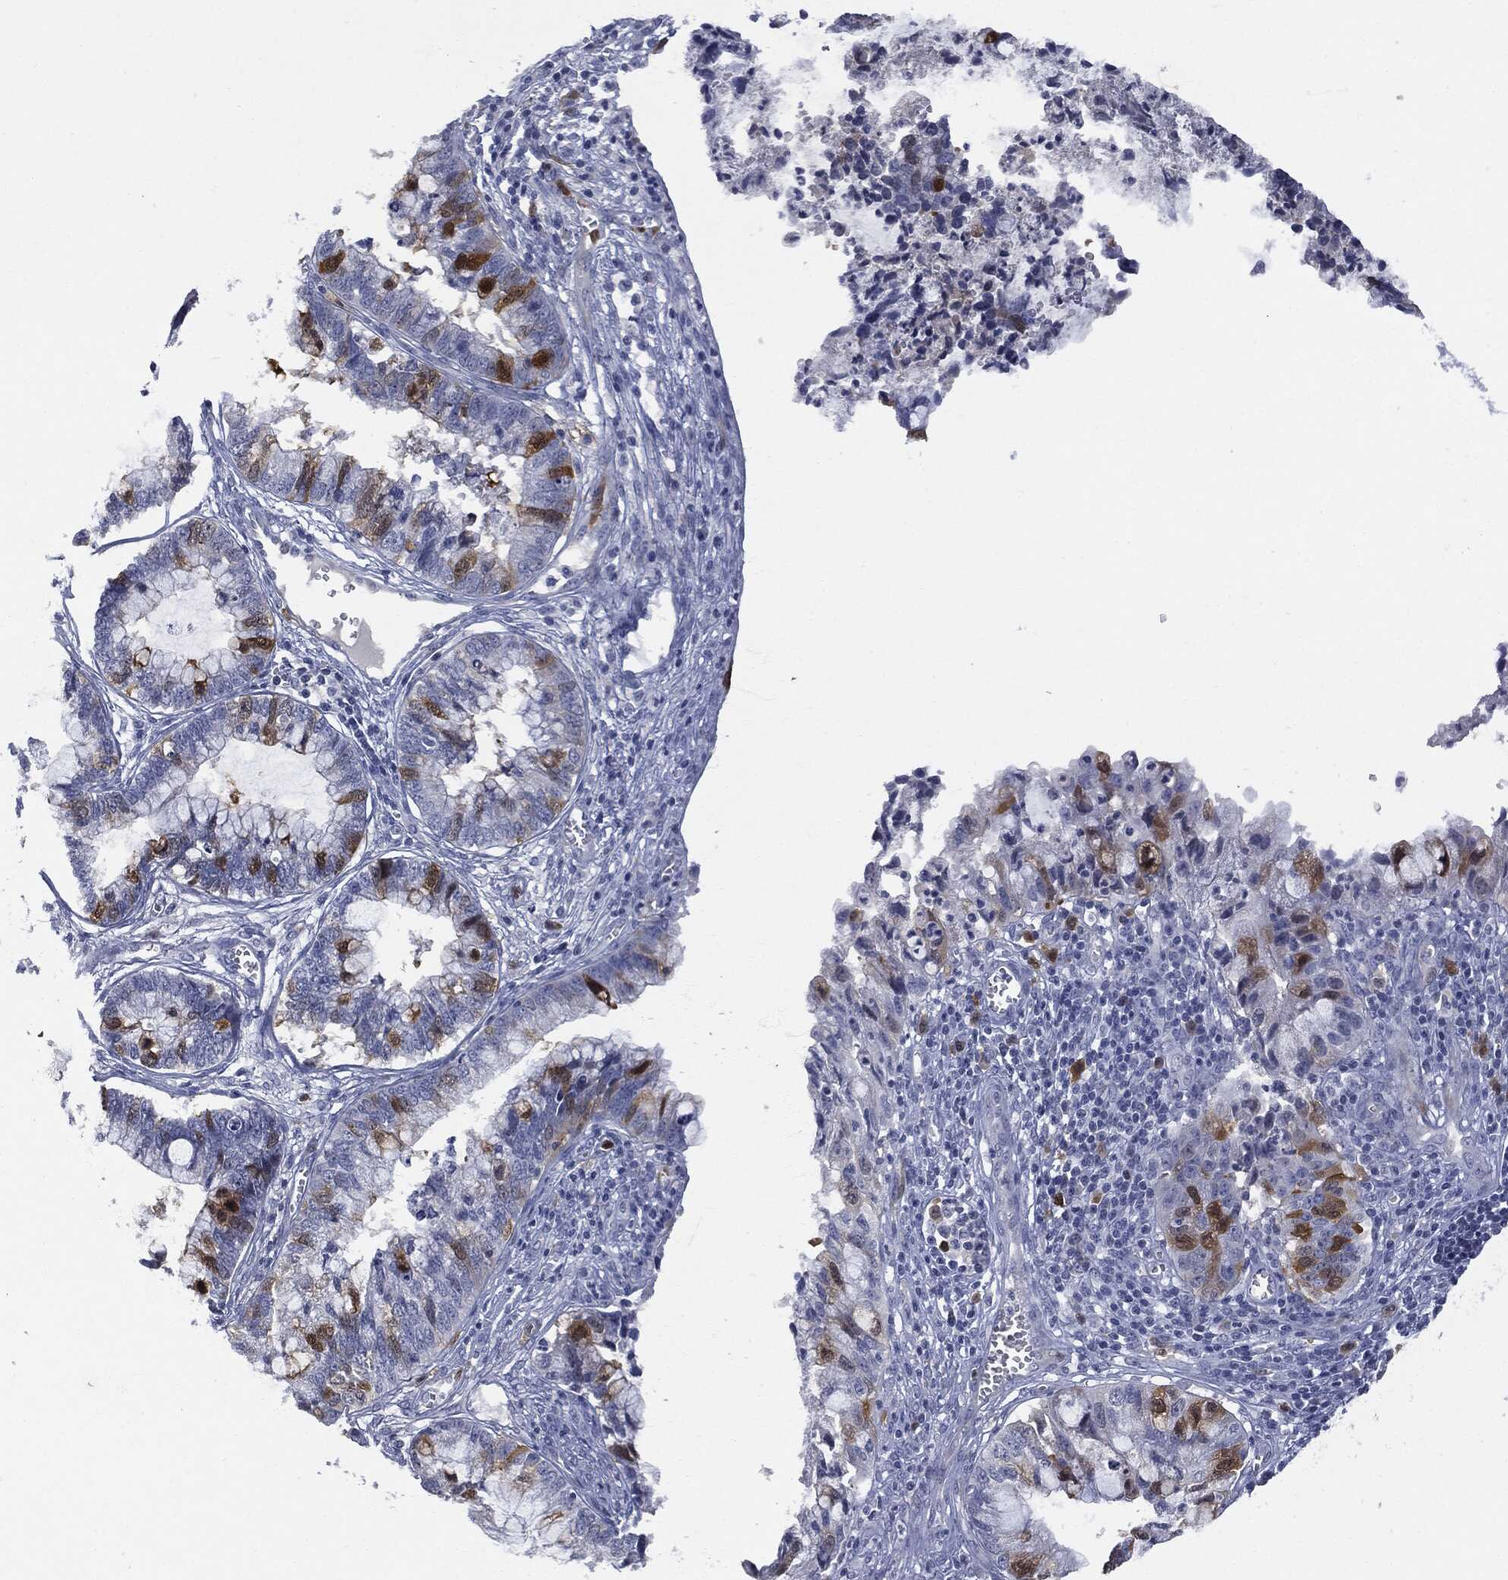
{"staining": {"intensity": "strong", "quantity": "<25%", "location": "cytoplasmic/membranous"}, "tissue": "cervical cancer", "cell_type": "Tumor cells", "image_type": "cancer", "snomed": [{"axis": "morphology", "description": "Adenocarcinoma, NOS"}, {"axis": "topography", "description": "Cervix"}], "caption": "Immunohistochemistry (IHC) image of neoplastic tissue: adenocarcinoma (cervical) stained using immunohistochemistry (IHC) exhibits medium levels of strong protein expression localized specifically in the cytoplasmic/membranous of tumor cells, appearing as a cytoplasmic/membranous brown color.", "gene": "UBE2C", "patient": {"sex": "female", "age": 44}}